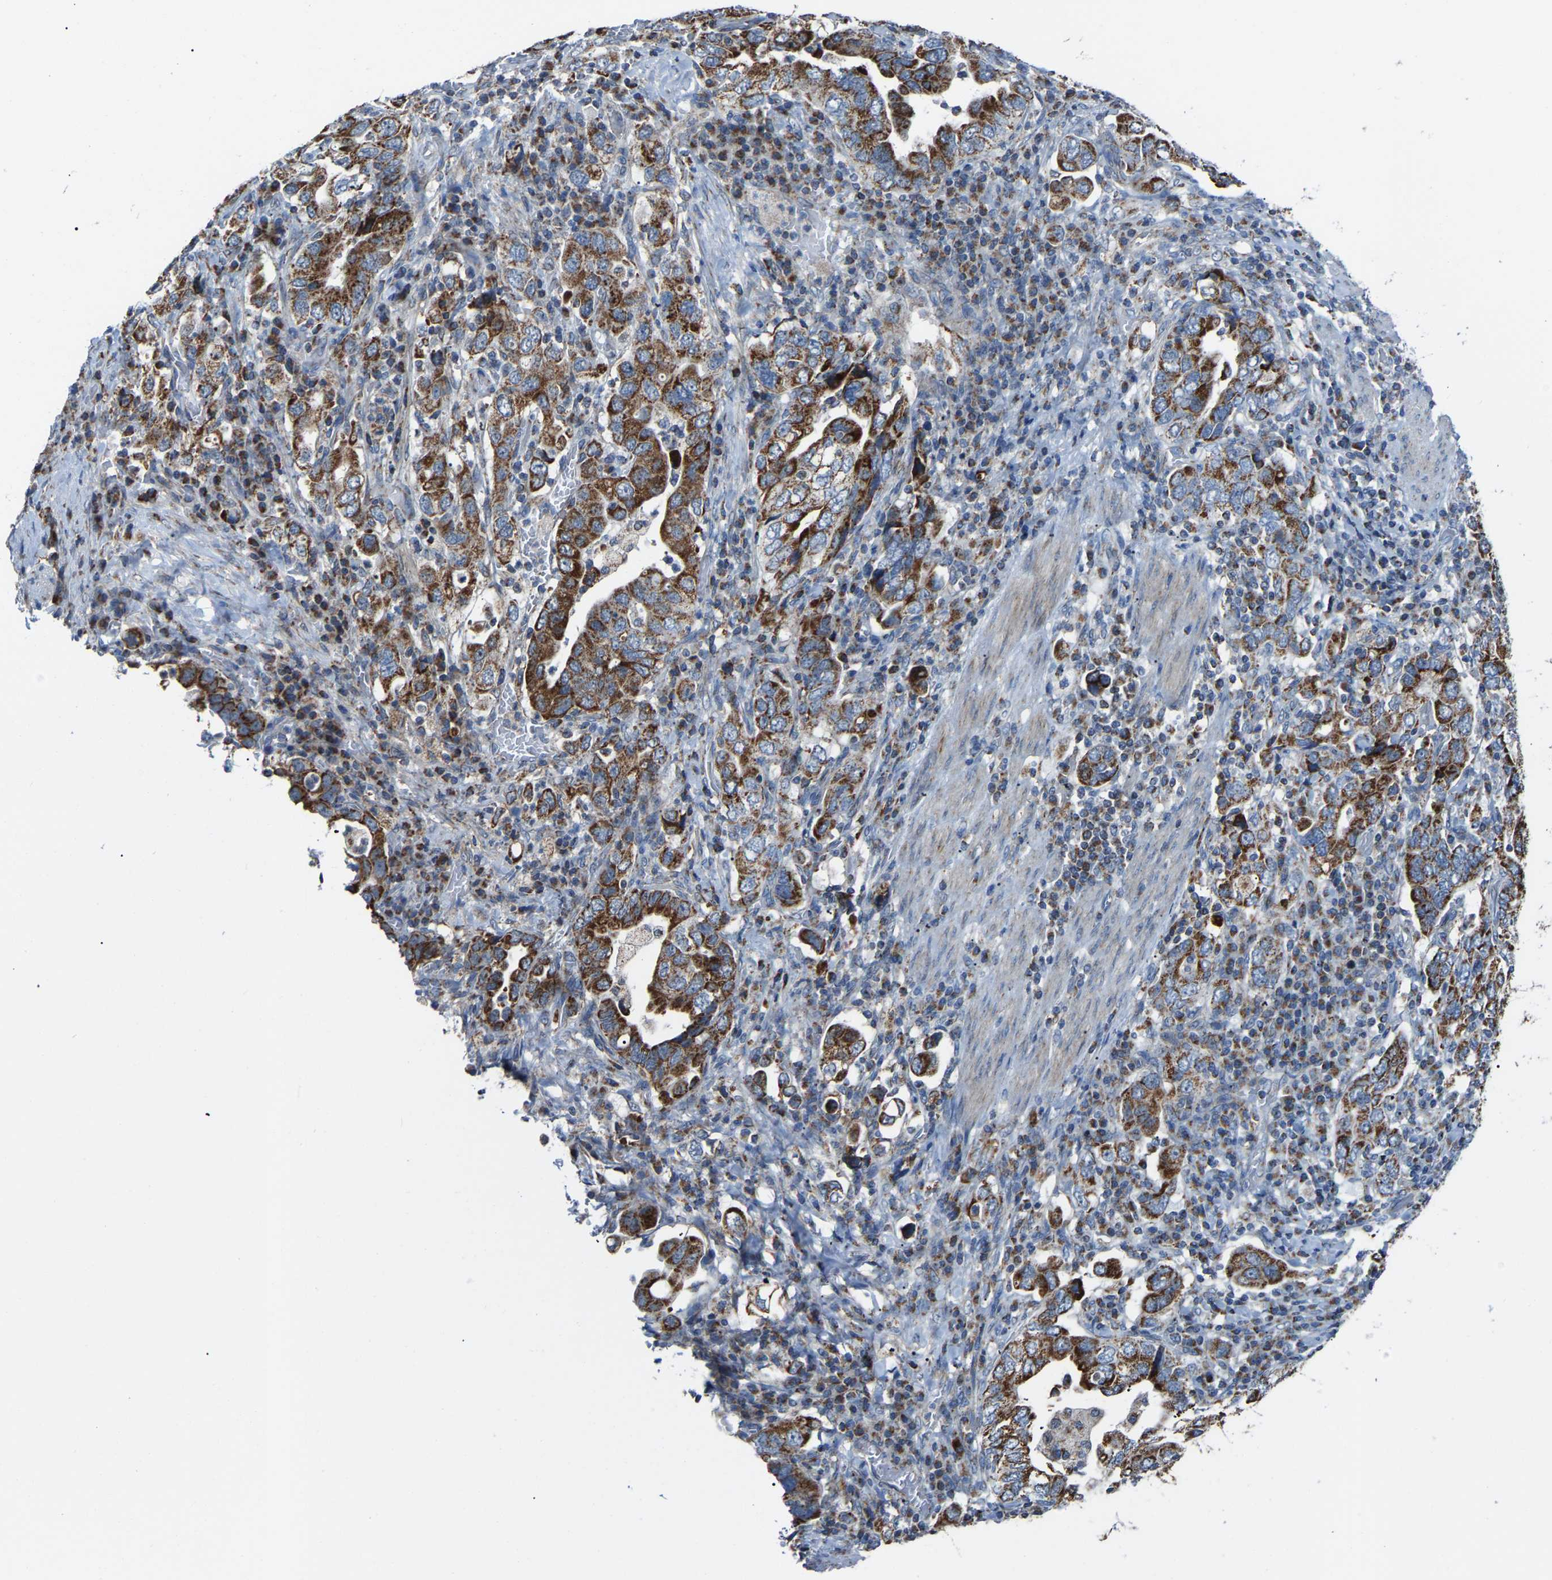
{"staining": {"intensity": "strong", "quantity": ">75%", "location": "cytoplasmic/membranous"}, "tissue": "stomach cancer", "cell_type": "Tumor cells", "image_type": "cancer", "snomed": [{"axis": "morphology", "description": "Adenocarcinoma, NOS"}, {"axis": "topography", "description": "Stomach, upper"}], "caption": "Tumor cells display strong cytoplasmic/membranous staining in about >75% of cells in stomach cancer.", "gene": "CANT1", "patient": {"sex": "male", "age": 62}}